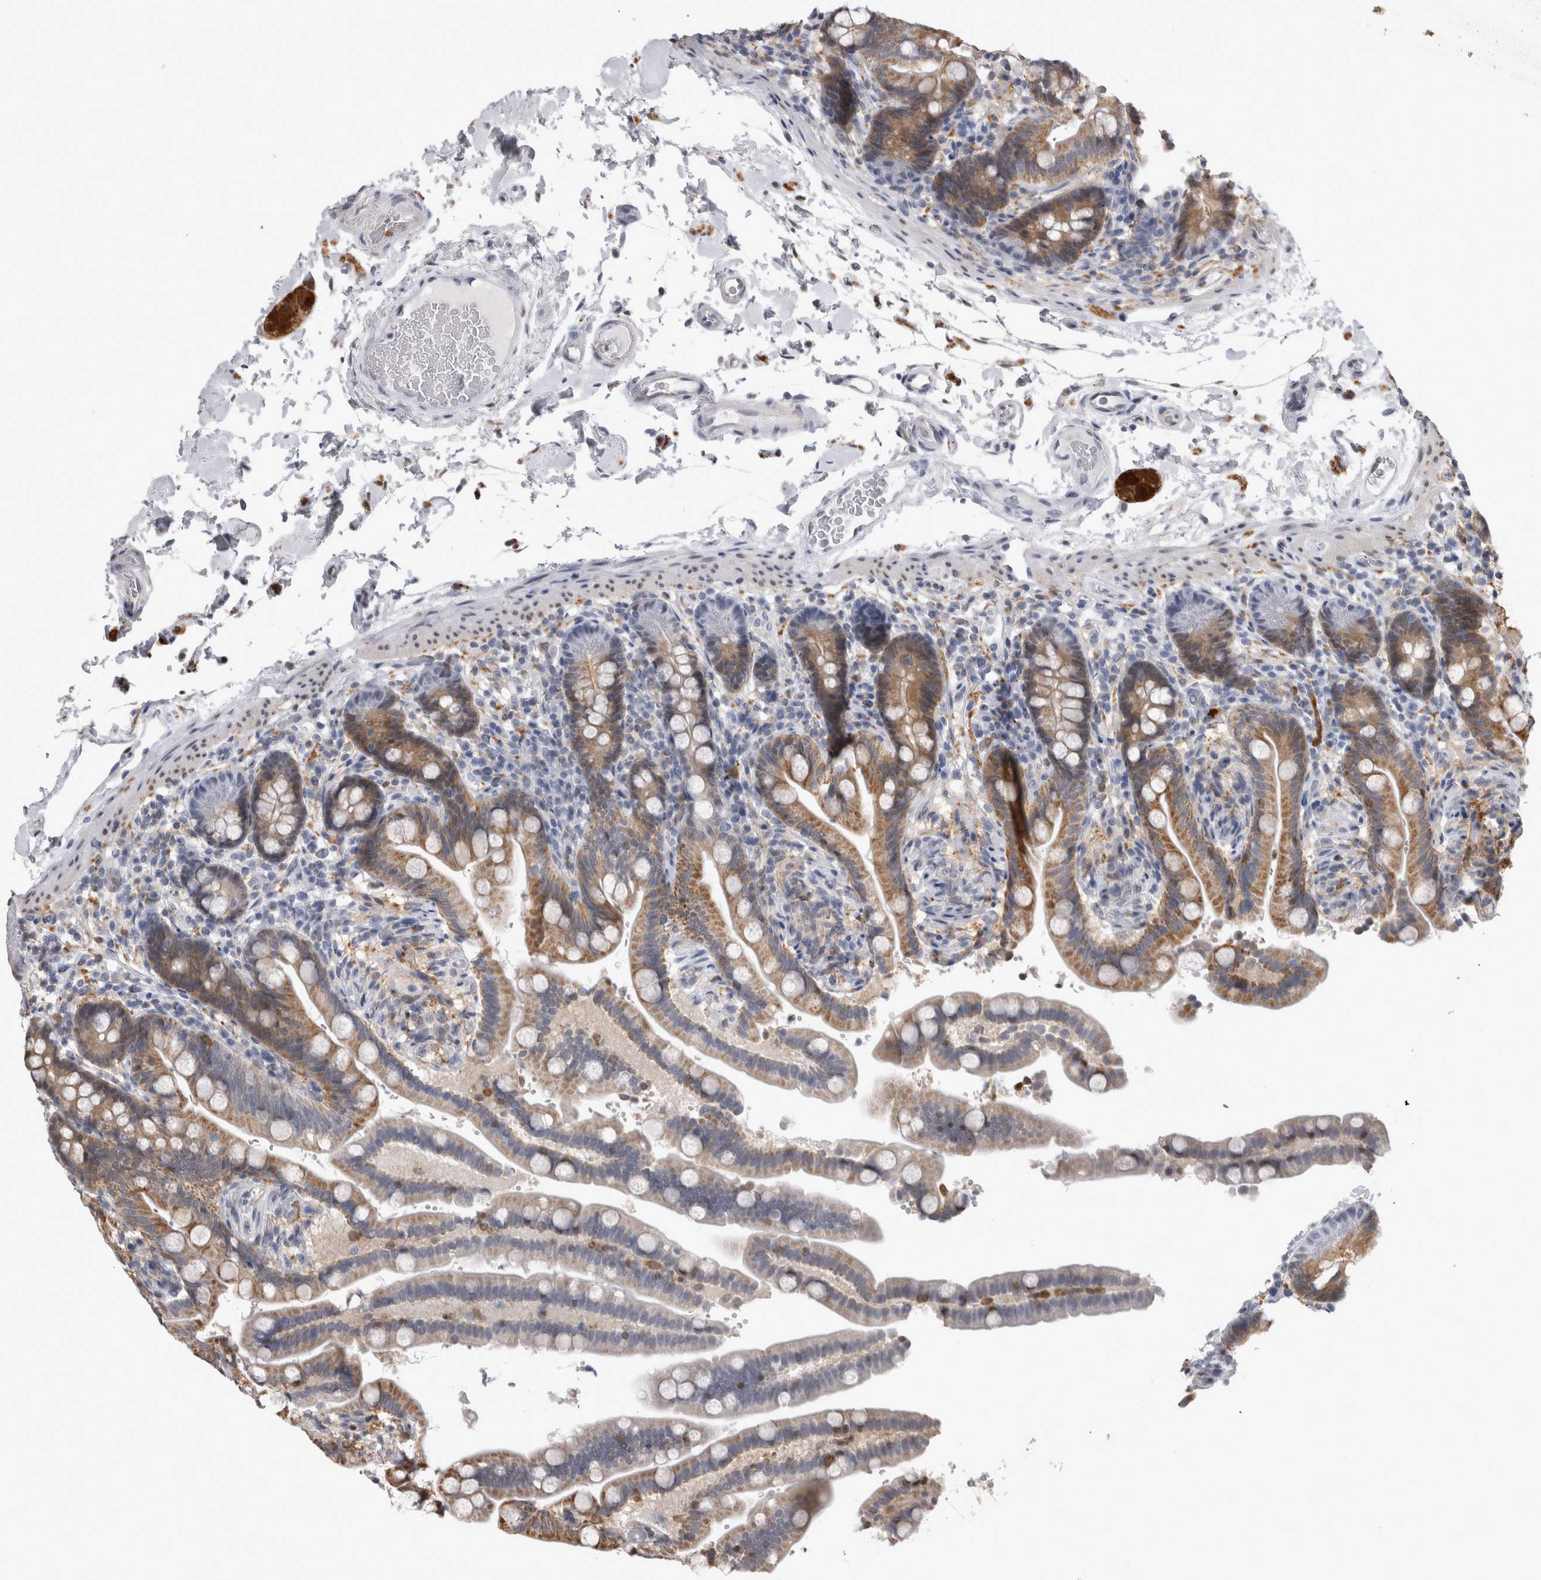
{"staining": {"intensity": "negative", "quantity": "none", "location": "none"}, "tissue": "colon", "cell_type": "Endothelial cells", "image_type": "normal", "snomed": [{"axis": "morphology", "description": "Normal tissue, NOS"}, {"axis": "topography", "description": "Smooth muscle"}, {"axis": "topography", "description": "Colon"}], "caption": "This histopathology image is of unremarkable colon stained with IHC to label a protein in brown with the nuclei are counter-stained blue. There is no staining in endothelial cells.", "gene": "ACOT7", "patient": {"sex": "male", "age": 73}}